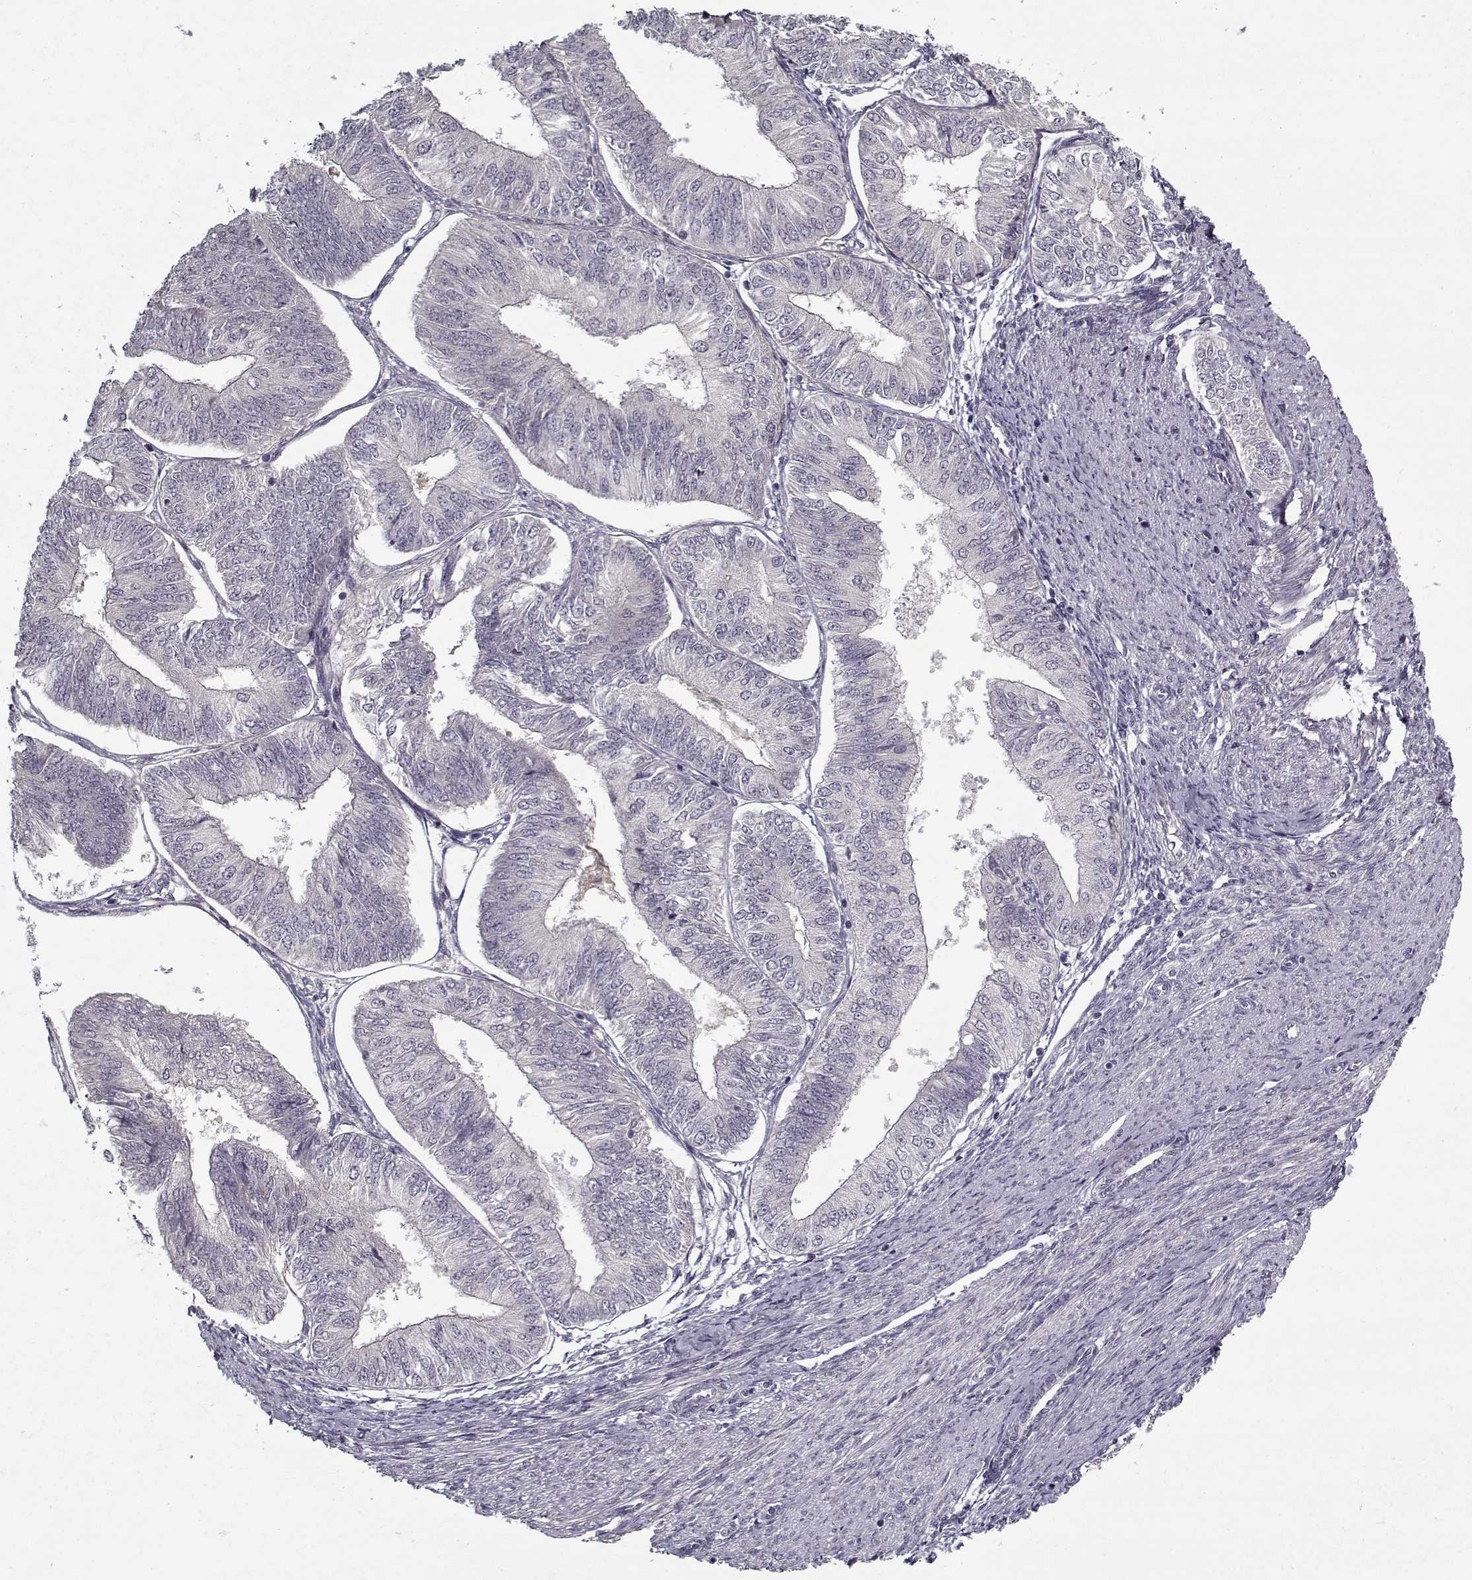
{"staining": {"intensity": "negative", "quantity": "none", "location": "none"}, "tissue": "endometrial cancer", "cell_type": "Tumor cells", "image_type": "cancer", "snomed": [{"axis": "morphology", "description": "Adenocarcinoma, NOS"}, {"axis": "topography", "description": "Endometrium"}], "caption": "This photomicrograph is of endometrial cancer (adenocarcinoma) stained with IHC to label a protein in brown with the nuclei are counter-stained blue. There is no staining in tumor cells.", "gene": "LAMA2", "patient": {"sex": "female", "age": 58}}